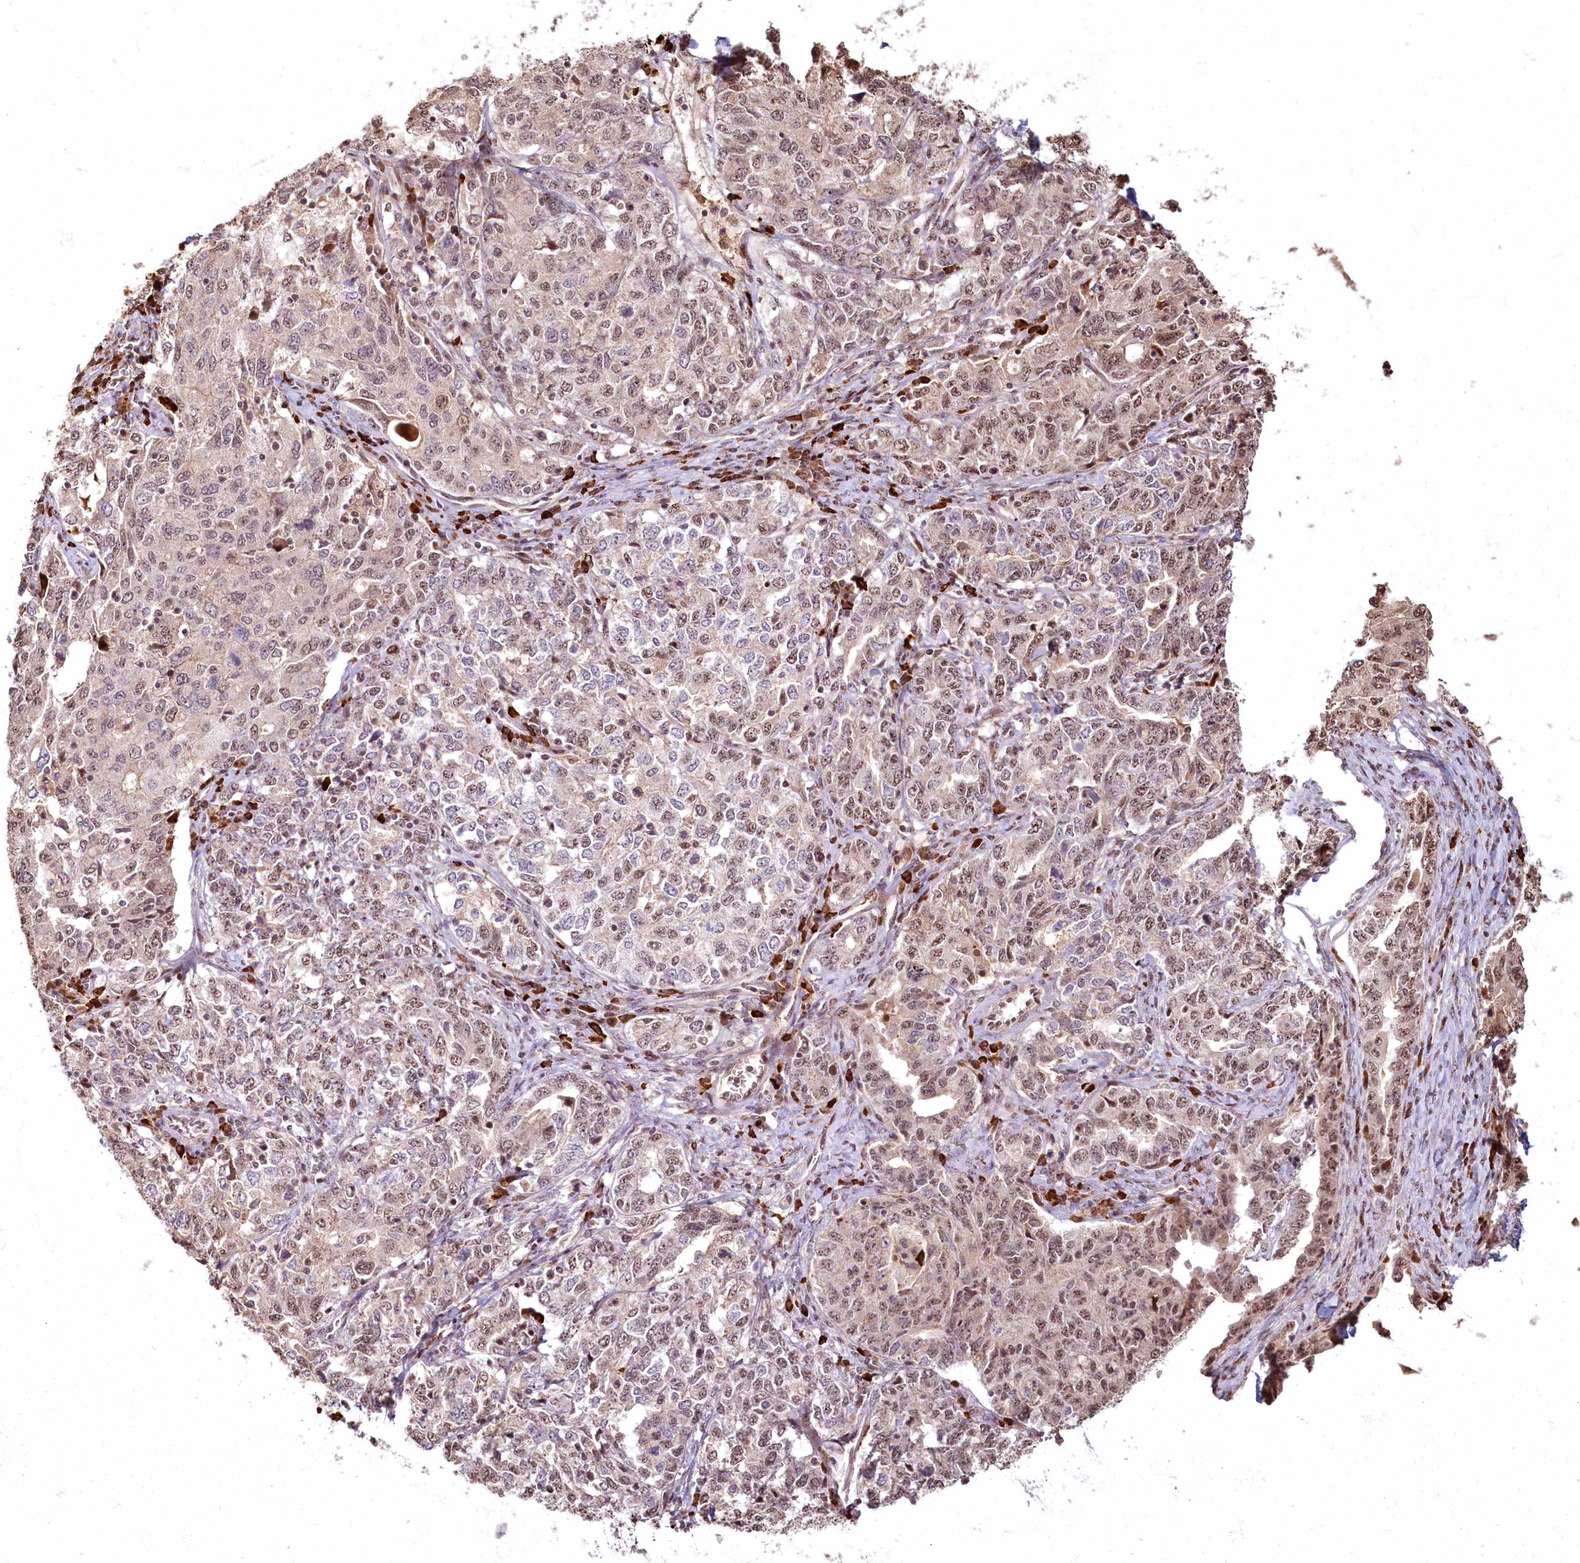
{"staining": {"intensity": "weak", "quantity": ">75%", "location": "nuclear"}, "tissue": "ovarian cancer", "cell_type": "Tumor cells", "image_type": "cancer", "snomed": [{"axis": "morphology", "description": "Carcinoma, endometroid"}, {"axis": "topography", "description": "Ovary"}], "caption": "Protein staining reveals weak nuclear staining in approximately >75% of tumor cells in ovarian endometroid carcinoma.", "gene": "PYROXD1", "patient": {"sex": "female", "age": 62}}